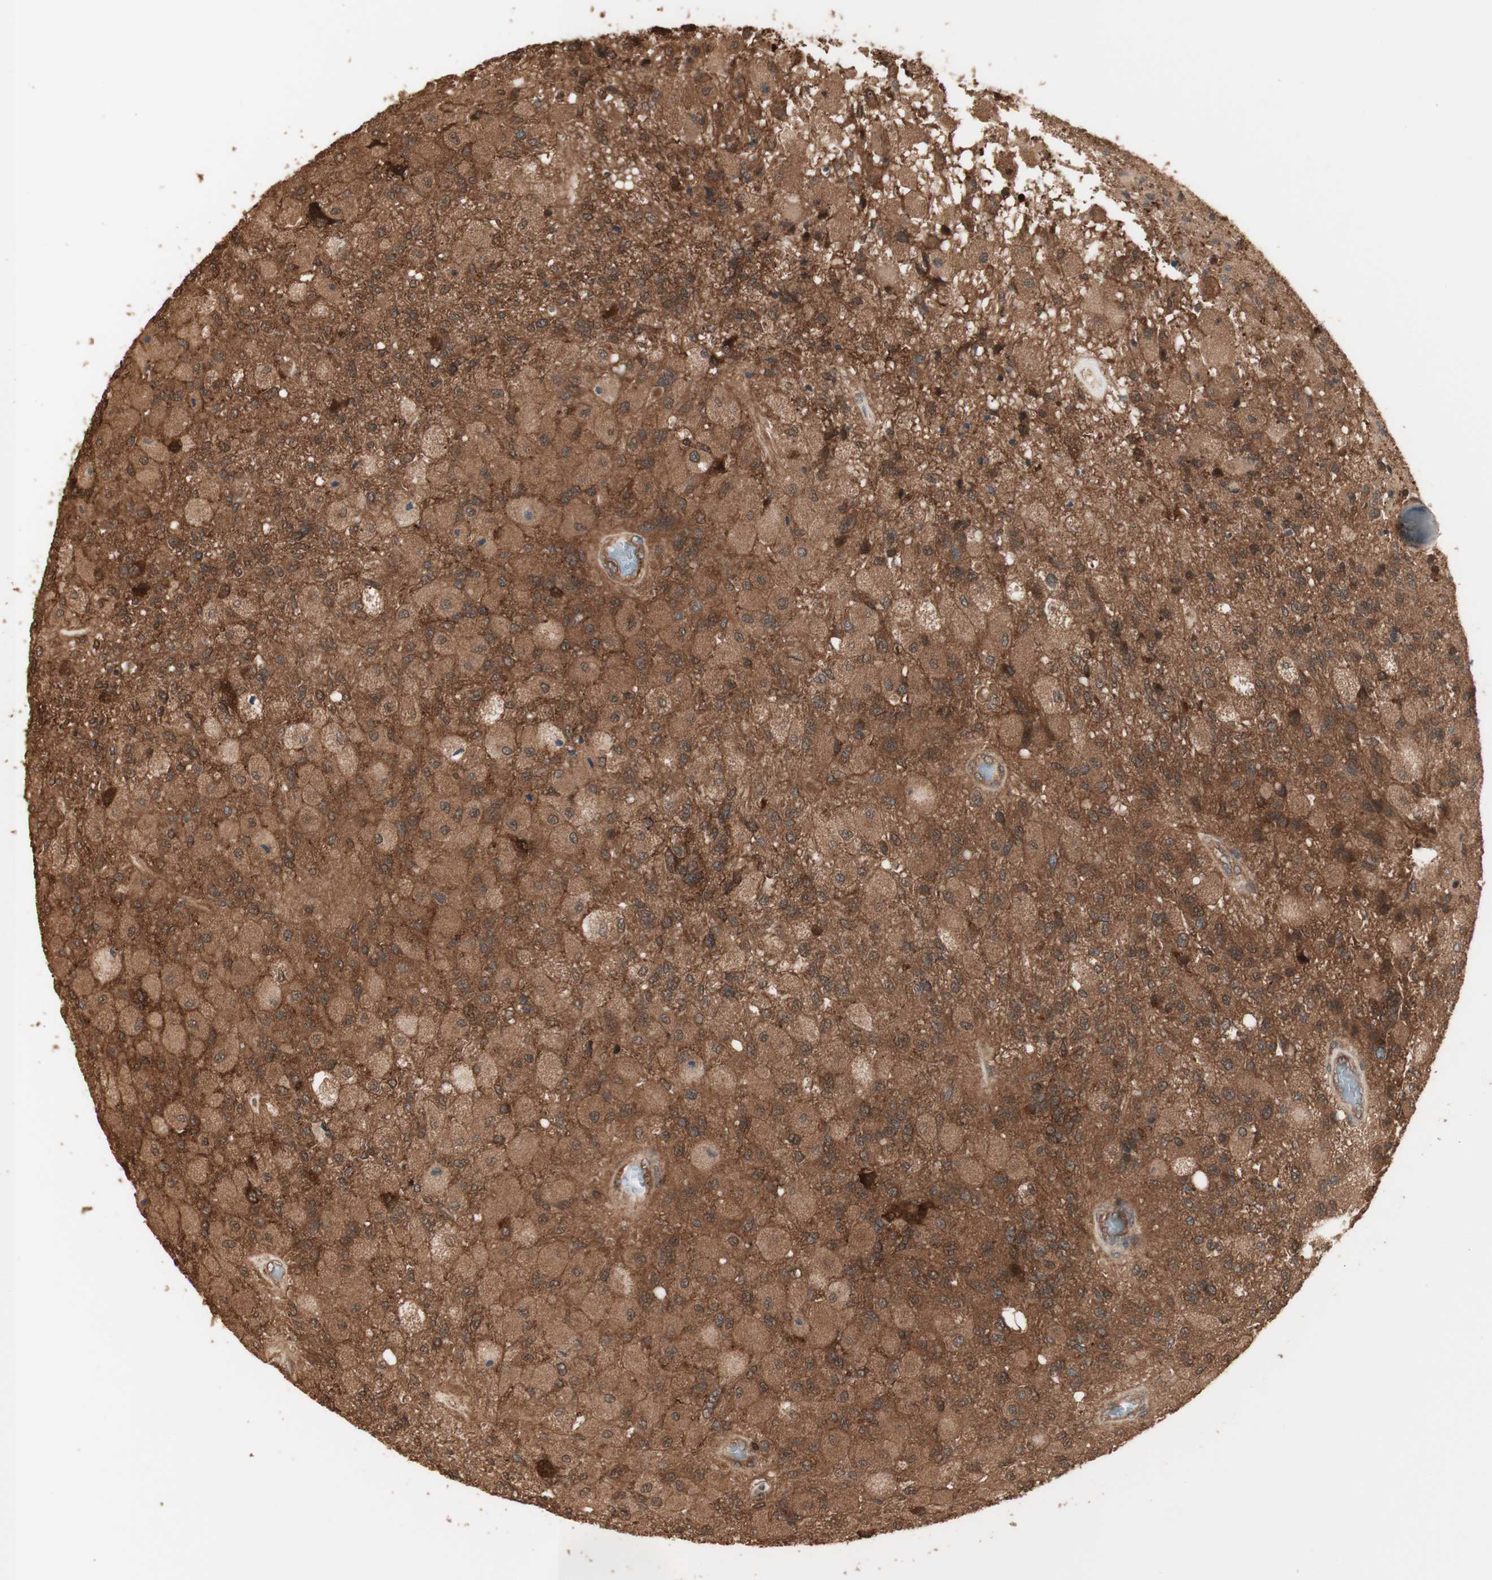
{"staining": {"intensity": "moderate", "quantity": ">75%", "location": "cytoplasmic/membranous,nuclear"}, "tissue": "glioma", "cell_type": "Tumor cells", "image_type": "cancer", "snomed": [{"axis": "morphology", "description": "Normal tissue, NOS"}, {"axis": "morphology", "description": "Glioma, malignant, High grade"}, {"axis": "topography", "description": "Cerebral cortex"}], "caption": "Immunohistochemical staining of malignant high-grade glioma displays medium levels of moderate cytoplasmic/membranous and nuclear expression in about >75% of tumor cells. (DAB (3,3'-diaminobenzidine) IHC, brown staining for protein, blue staining for nuclei).", "gene": "YWHAB", "patient": {"sex": "male", "age": 77}}